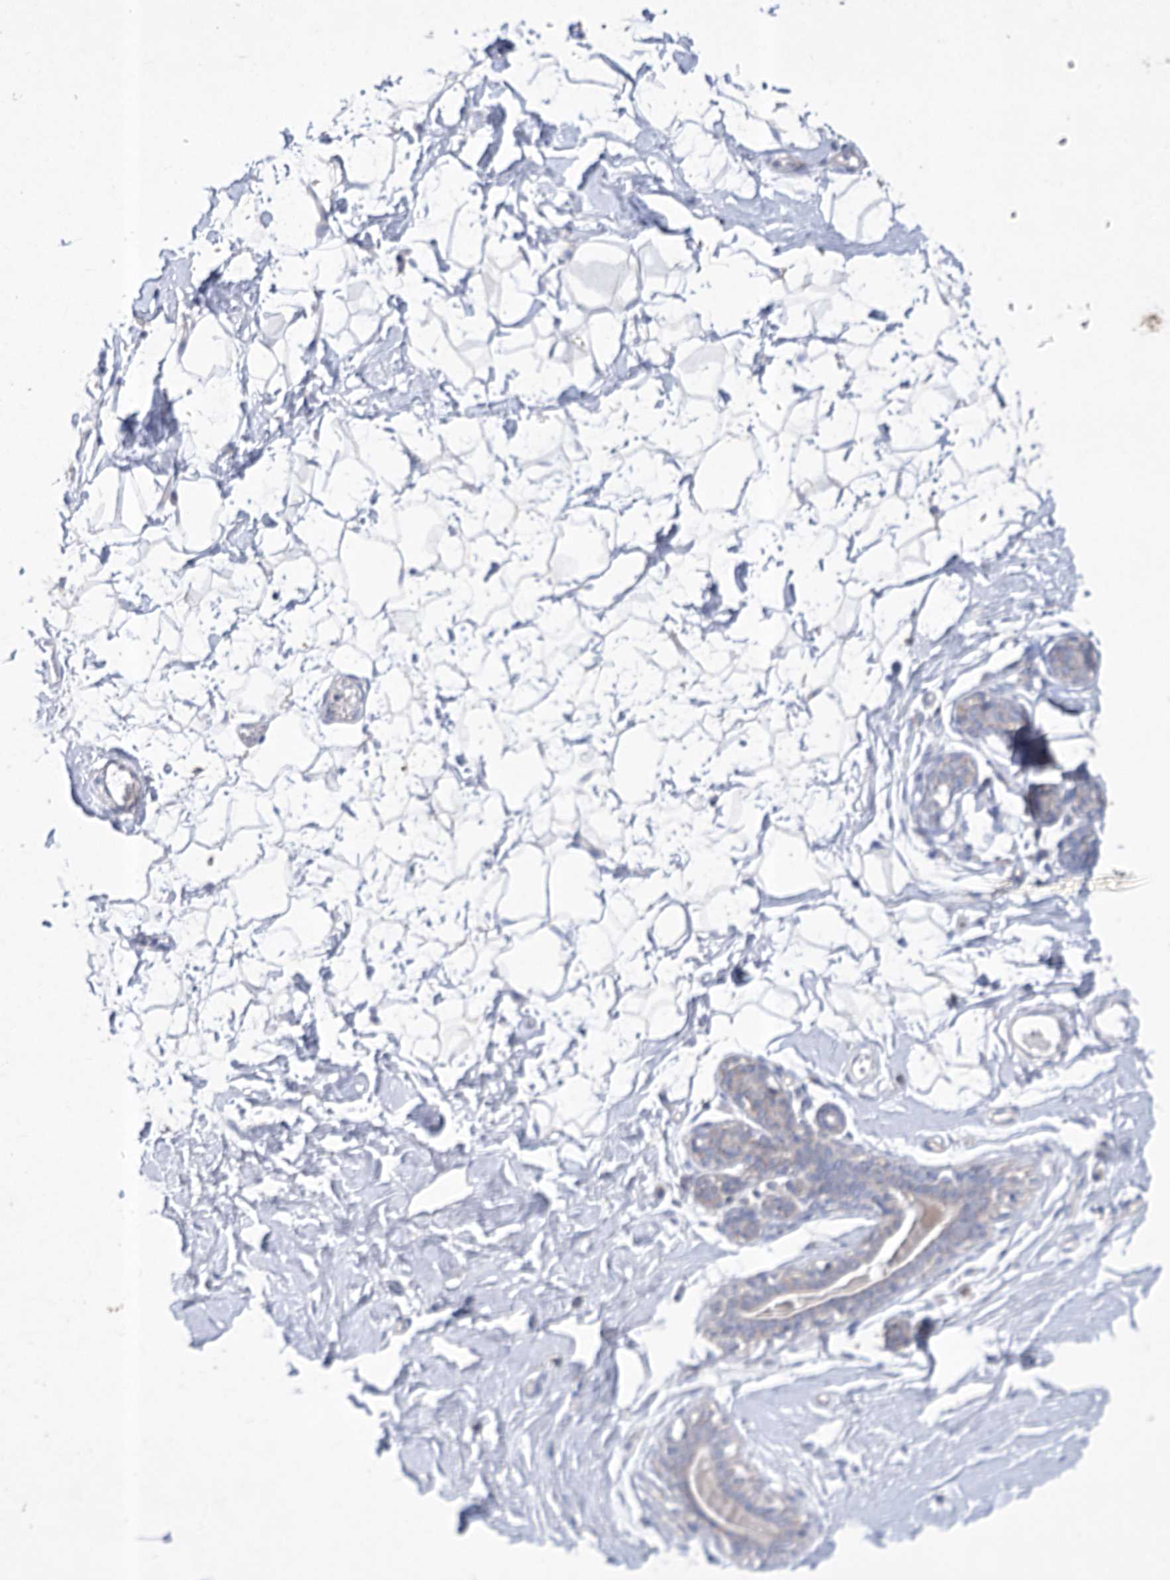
{"staining": {"intensity": "negative", "quantity": "none", "location": "none"}, "tissue": "breast", "cell_type": "Adipocytes", "image_type": "normal", "snomed": [{"axis": "morphology", "description": "Normal tissue, NOS"}, {"axis": "morphology", "description": "Adenoma, NOS"}, {"axis": "topography", "description": "Breast"}], "caption": "High power microscopy image of an immunohistochemistry histopathology image of normal breast, revealing no significant expression in adipocytes.", "gene": "ITSN2", "patient": {"sex": "female", "age": 23}}